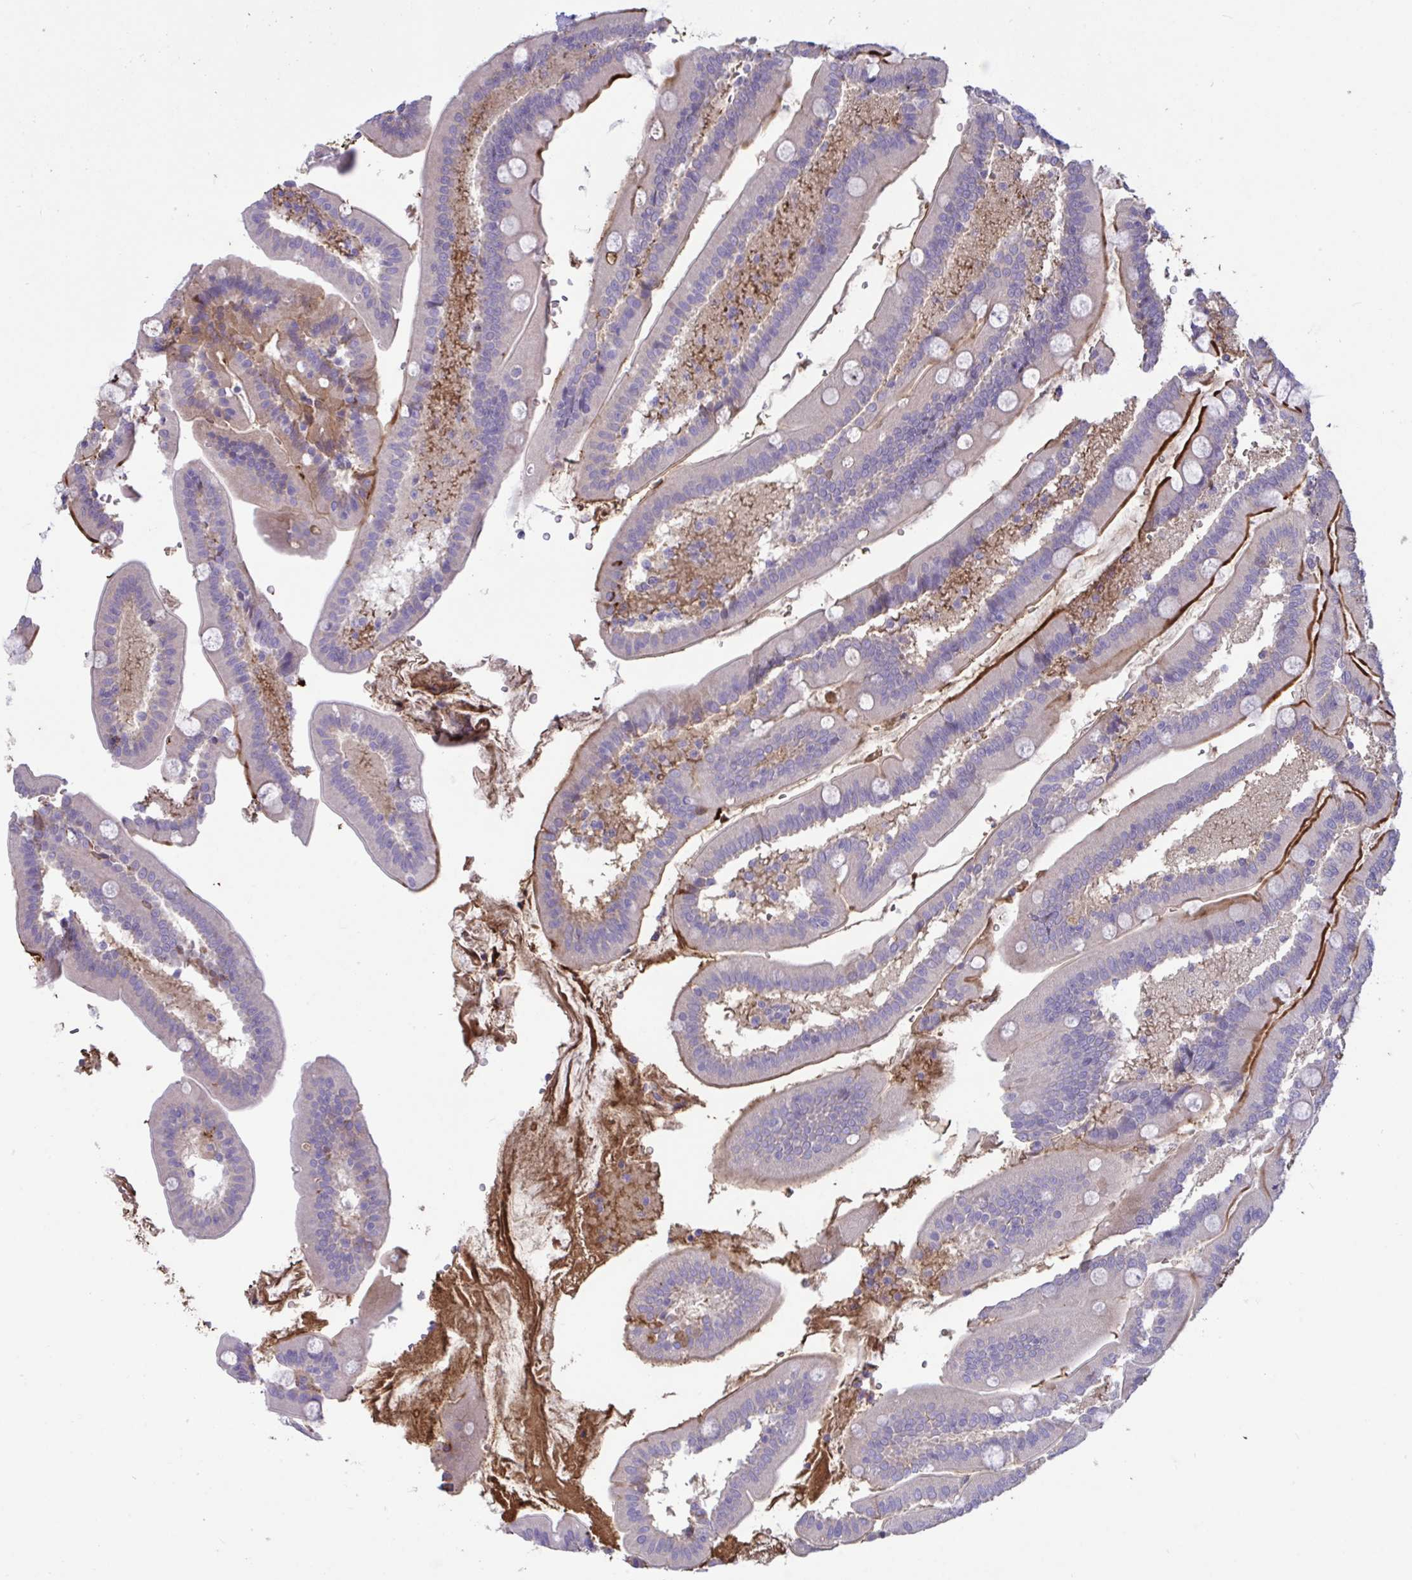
{"staining": {"intensity": "strong", "quantity": "25%-75%", "location": "cytoplasmic/membranous"}, "tissue": "duodenum", "cell_type": "Glandular cells", "image_type": "normal", "snomed": [{"axis": "morphology", "description": "Normal tissue, NOS"}, {"axis": "topography", "description": "Duodenum"}], "caption": "Protein expression analysis of benign human duodenum reveals strong cytoplasmic/membranous expression in about 25%-75% of glandular cells. The protein of interest is stained brown, and the nuclei are stained in blue (DAB IHC with brightfield microscopy, high magnification).", "gene": "IL1R1", "patient": {"sex": "female", "age": 67}}